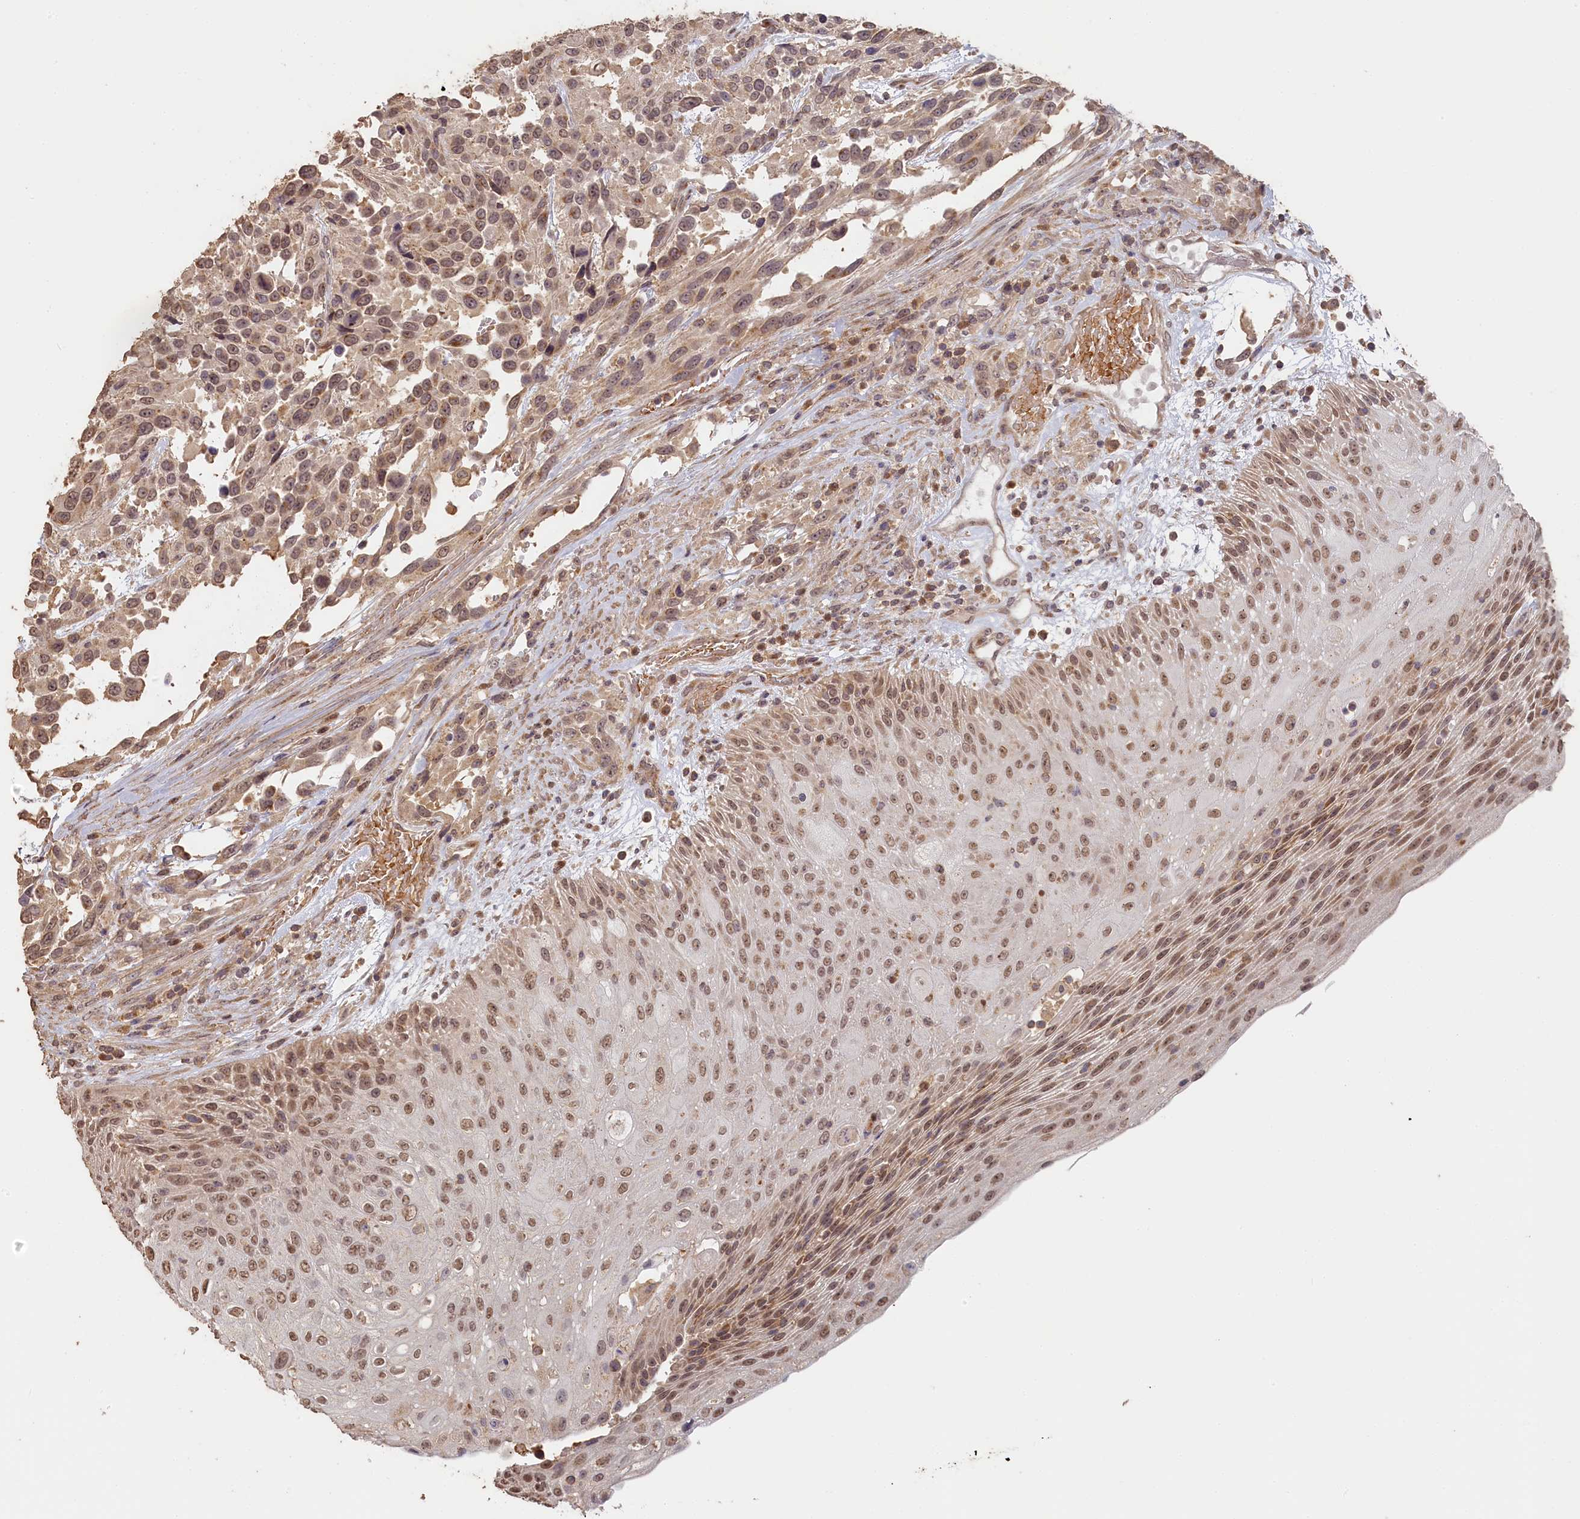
{"staining": {"intensity": "moderate", "quantity": ">75%", "location": "cytoplasmic/membranous,nuclear"}, "tissue": "urothelial cancer", "cell_type": "Tumor cells", "image_type": "cancer", "snomed": [{"axis": "morphology", "description": "Urothelial carcinoma, High grade"}, {"axis": "topography", "description": "Urinary bladder"}], "caption": "This image demonstrates immunohistochemistry (IHC) staining of urothelial cancer, with medium moderate cytoplasmic/membranous and nuclear staining in approximately >75% of tumor cells.", "gene": "STX16", "patient": {"sex": "female", "age": 70}}